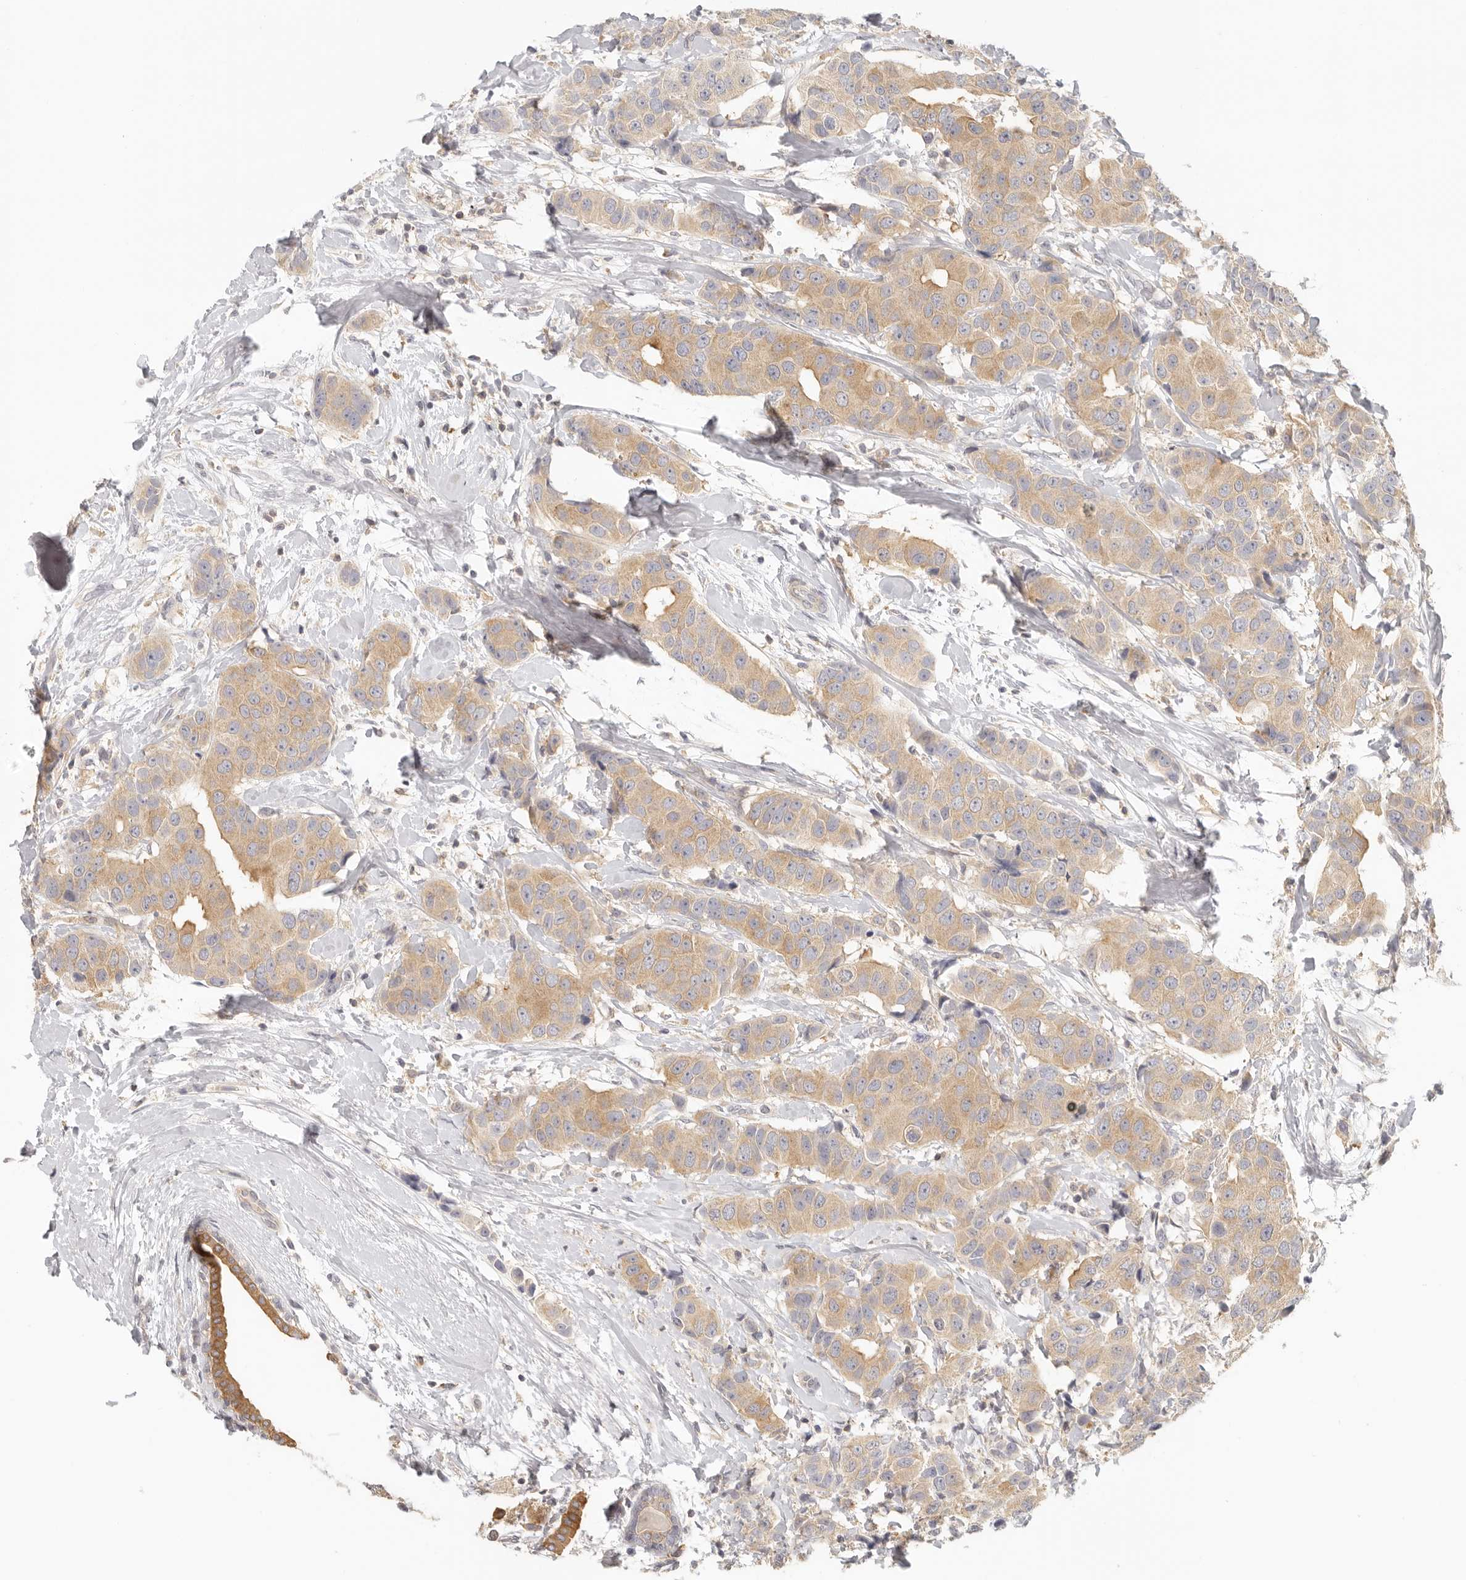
{"staining": {"intensity": "weak", "quantity": ">75%", "location": "cytoplasmic/membranous"}, "tissue": "breast cancer", "cell_type": "Tumor cells", "image_type": "cancer", "snomed": [{"axis": "morphology", "description": "Normal tissue, NOS"}, {"axis": "morphology", "description": "Duct carcinoma"}, {"axis": "topography", "description": "Breast"}], "caption": "The immunohistochemical stain highlights weak cytoplasmic/membranous positivity in tumor cells of invasive ductal carcinoma (breast) tissue.", "gene": "ANXA9", "patient": {"sex": "female", "age": 39}}